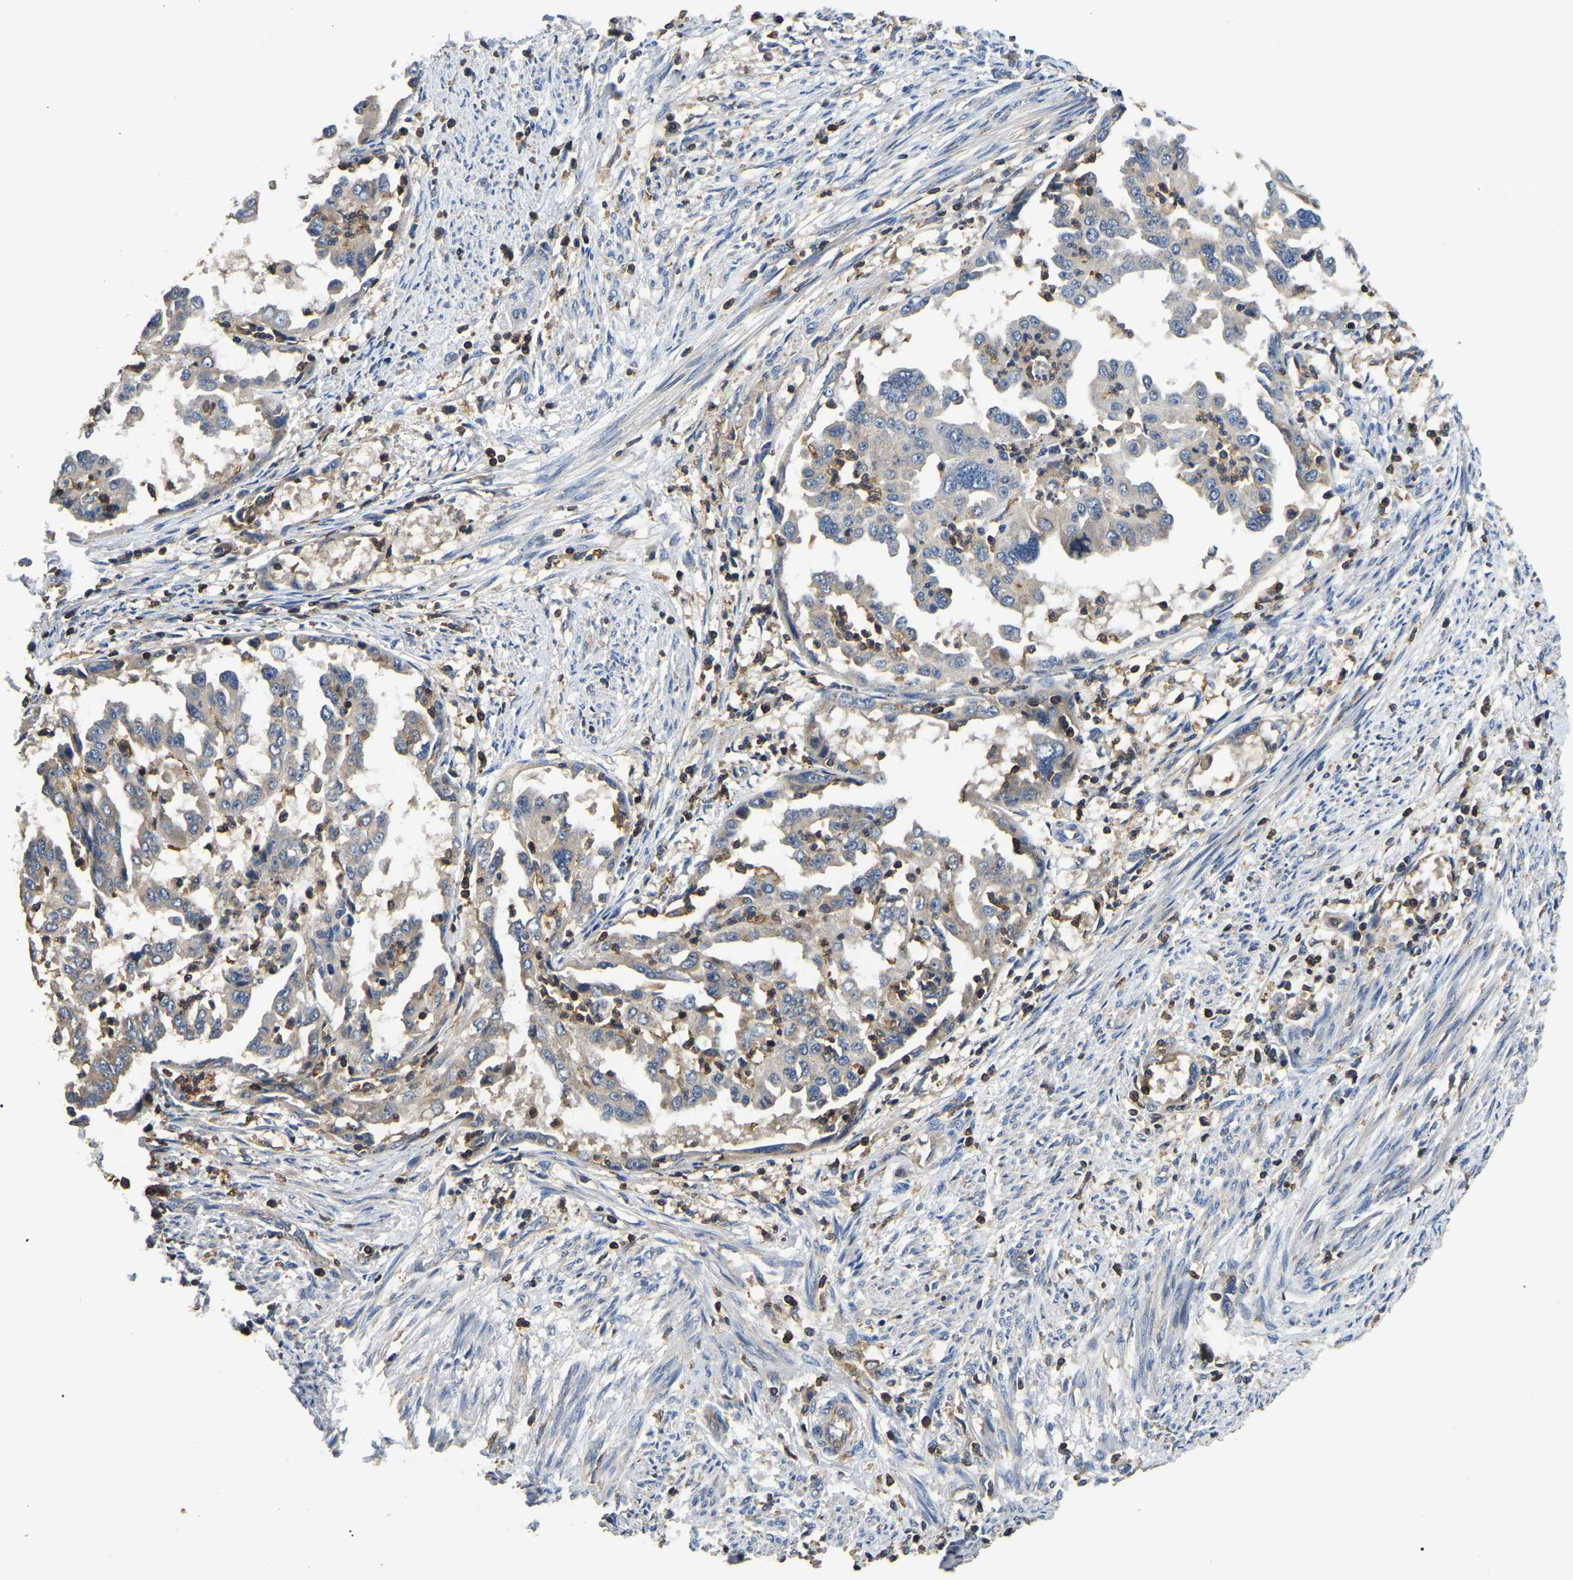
{"staining": {"intensity": "negative", "quantity": "none", "location": "none"}, "tissue": "endometrial cancer", "cell_type": "Tumor cells", "image_type": "cancer", "snomed": [{"axis": "morphology", "description": "Adenocarcinoma, NOS"}, {"axis": "topography", "description": "Endometrium"}], "caption": "Immunohistochemistry (IHC) micrograph of endometrial adenocarcinoma stained for a protein (brown), which shows no staining in tumor cells. The staining was performed using DAB to visualize the protein expression in brown, while the nuclei were stained in blue with hematoxylin (Magnification: 20x).", "gene": "SMPD2", "patient": {"sex": "female", "age": 85}}